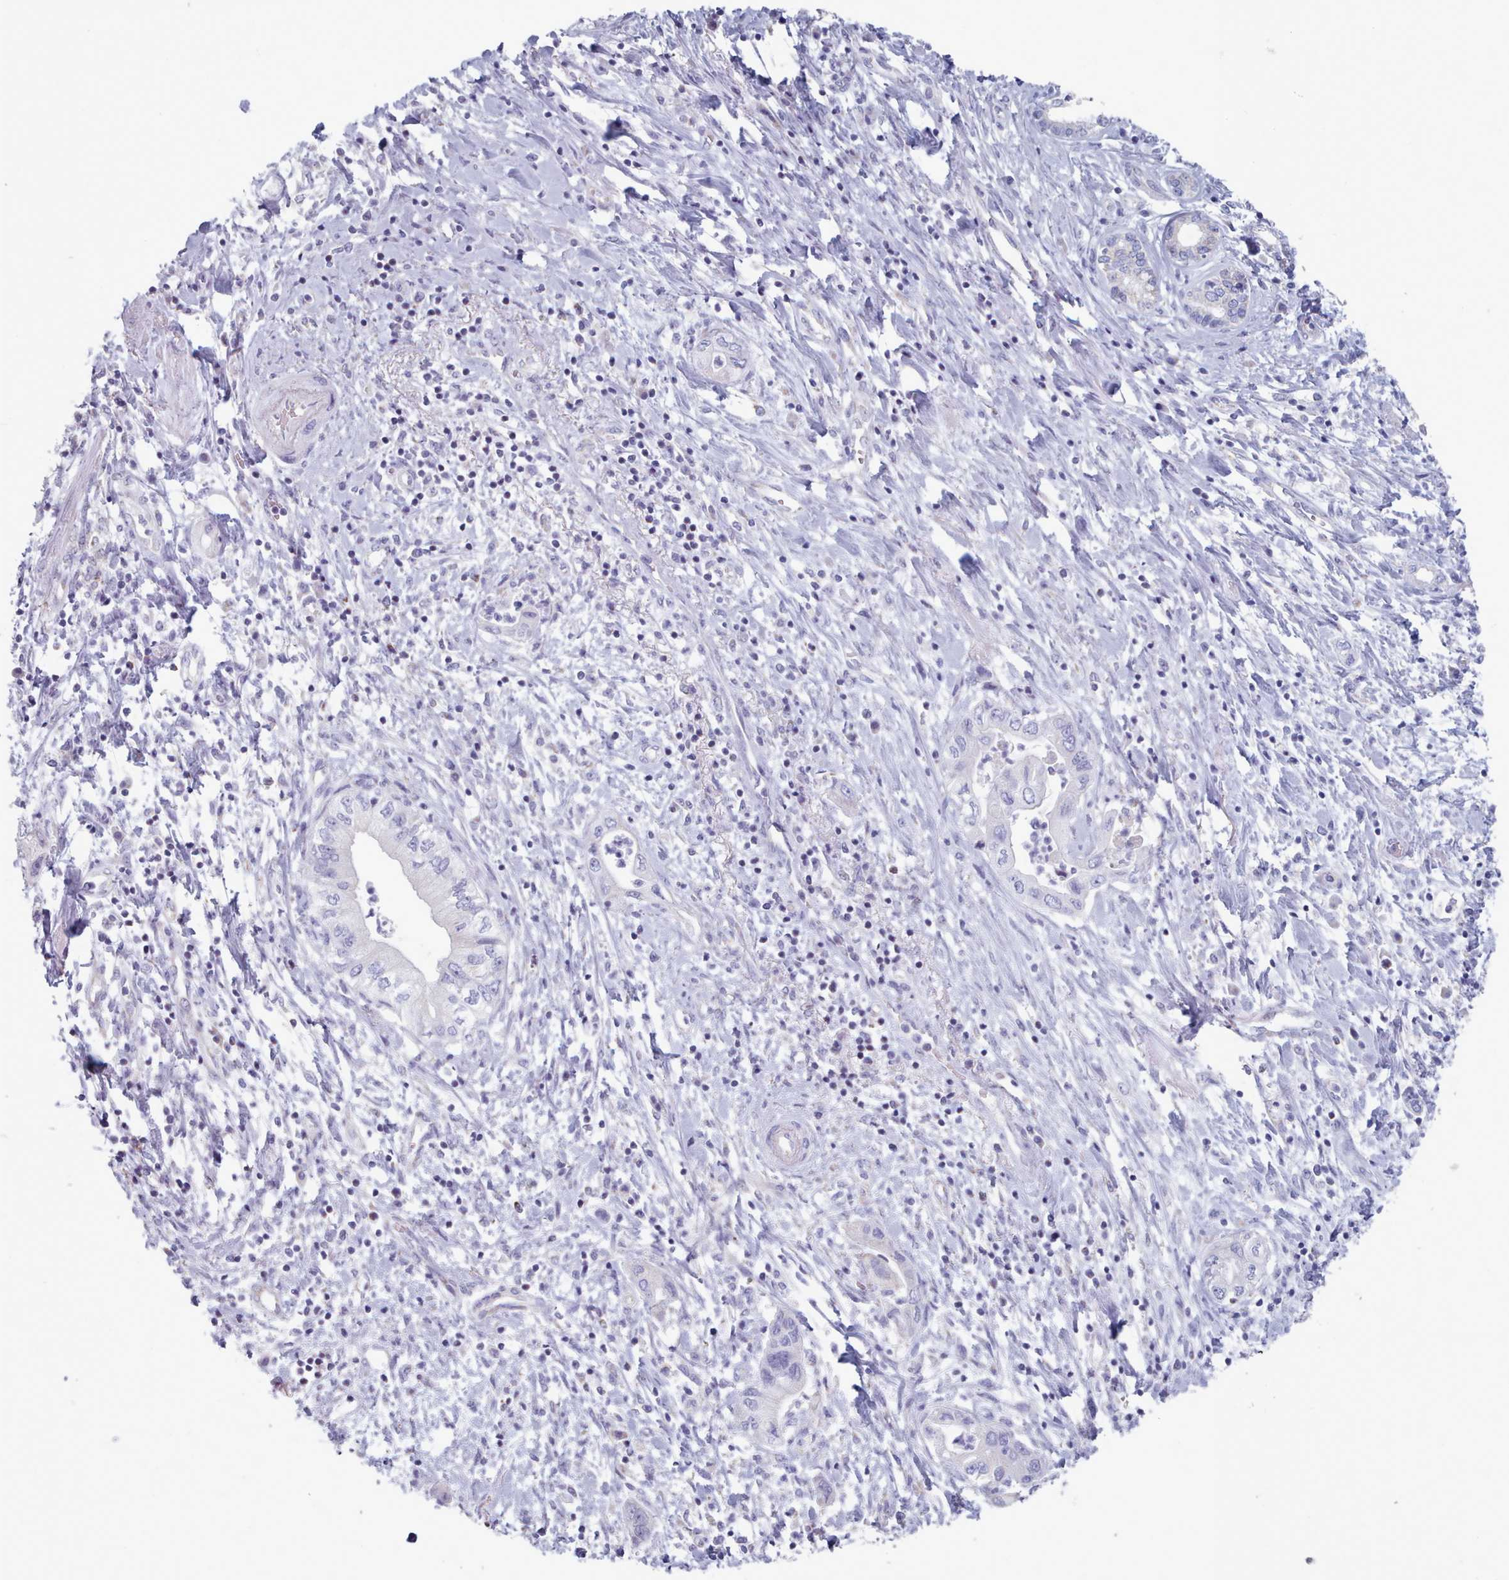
{"staining": {"intensity": "negative", "quantity": "none", "location": "none"}, "tissue": "pancreatic cancer", "cell_type": "Tumor cells", "image_type": "cancer", "snomed": [{"axis": "morphology", "description": "Adenocarcinoma, NOS"}, {"axis": "topography", "description": "Pancreas"}], "caption": "Histopathology image shows no protein positivity in tumor cells of pancreatic cancer (adenocarcinoma) tissue.", "gene": "HAO1", "patient": {"sex": "female", "age": 73}}